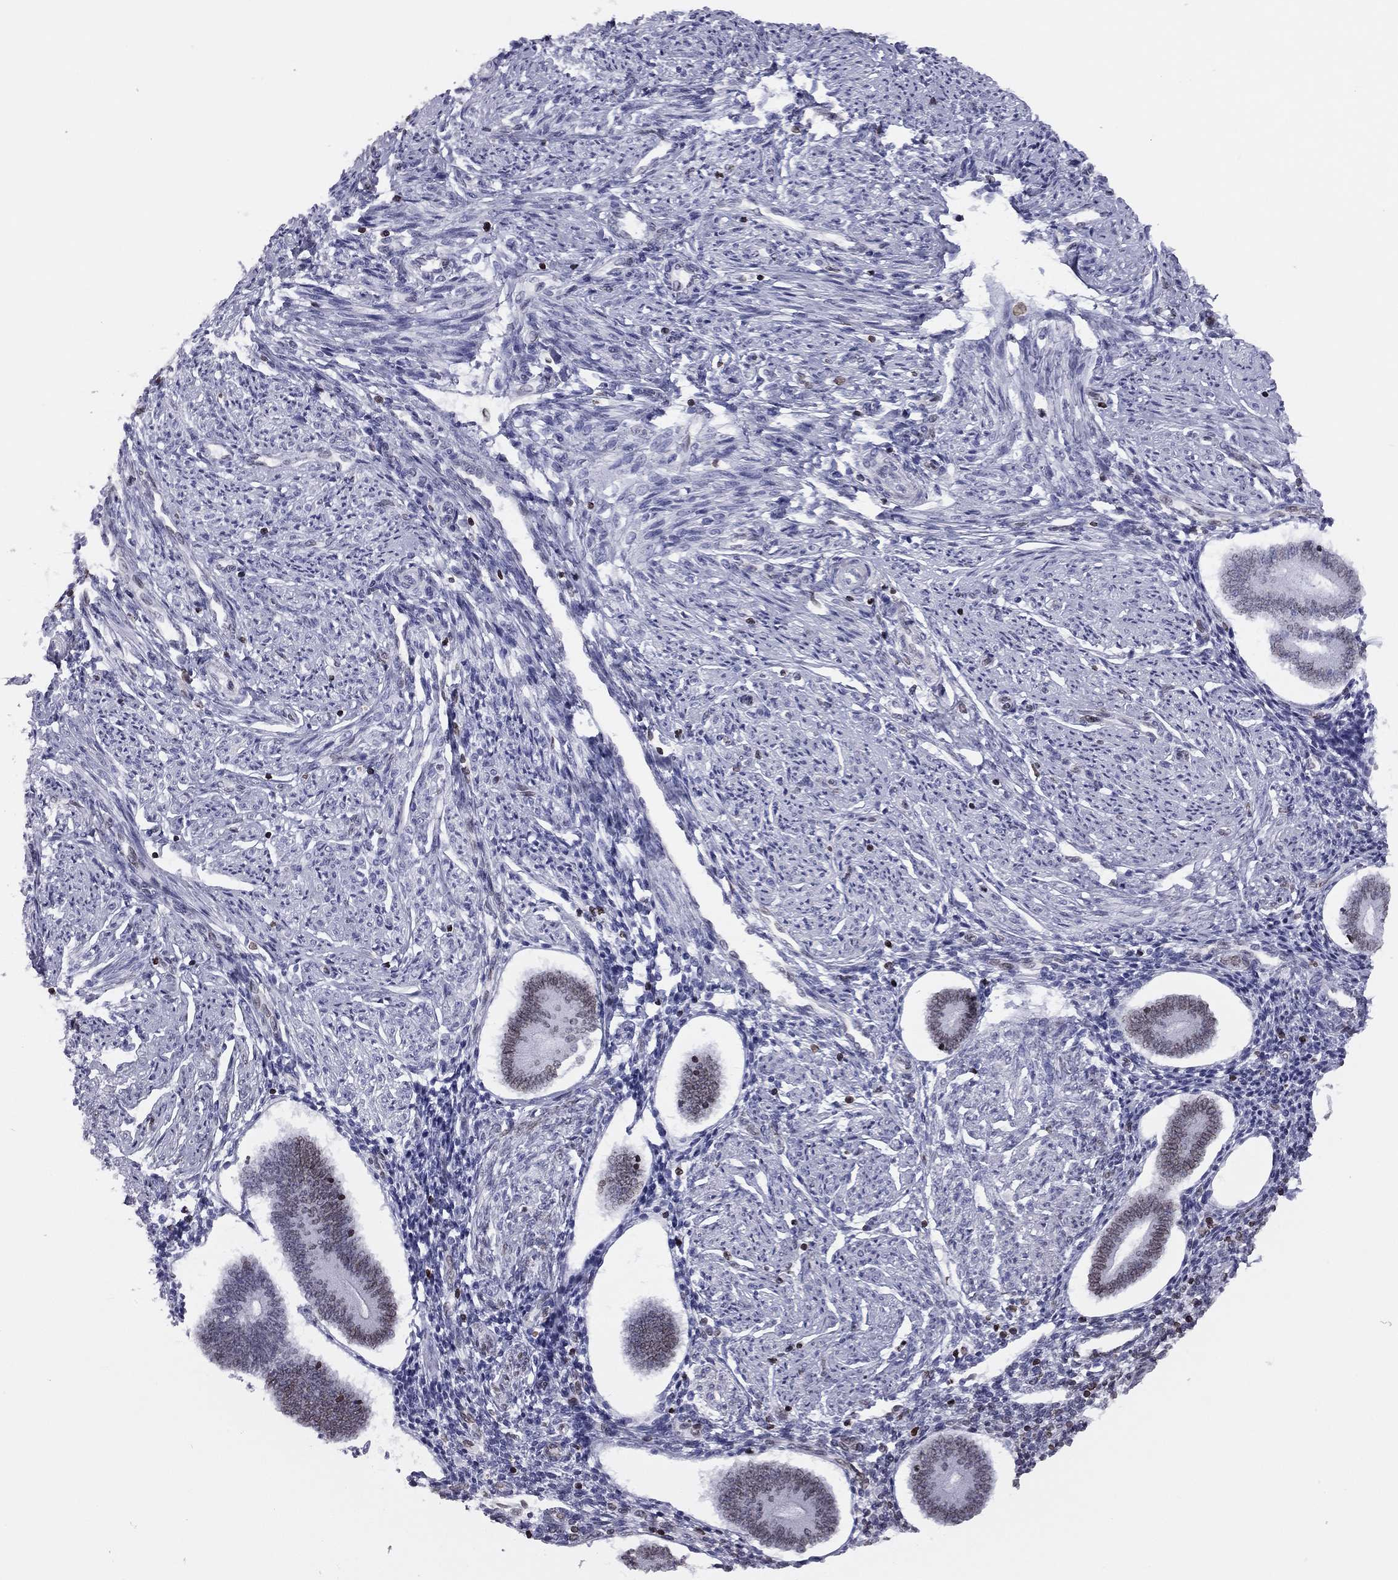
{"staining": {"intensity": "negative", "quantity": "none", "location": "none"}, "tissue": "endometrium", "cell_type": "Cells in endometrial stroma", "image_type": "normal", "snomed": [{"axis": "morphology", "description": "Normal tissue, NOS"}, {"axis": "topography", "description": "Endometrium"}], "caption": "A high-resolution micrograph shows immunohistochemistry staining of unremarkable endometrium, which displays no significant expression in cells in endometrial stroma.", "gene": "ESPL1", "patient": {"sex": "female", "age": 40}}